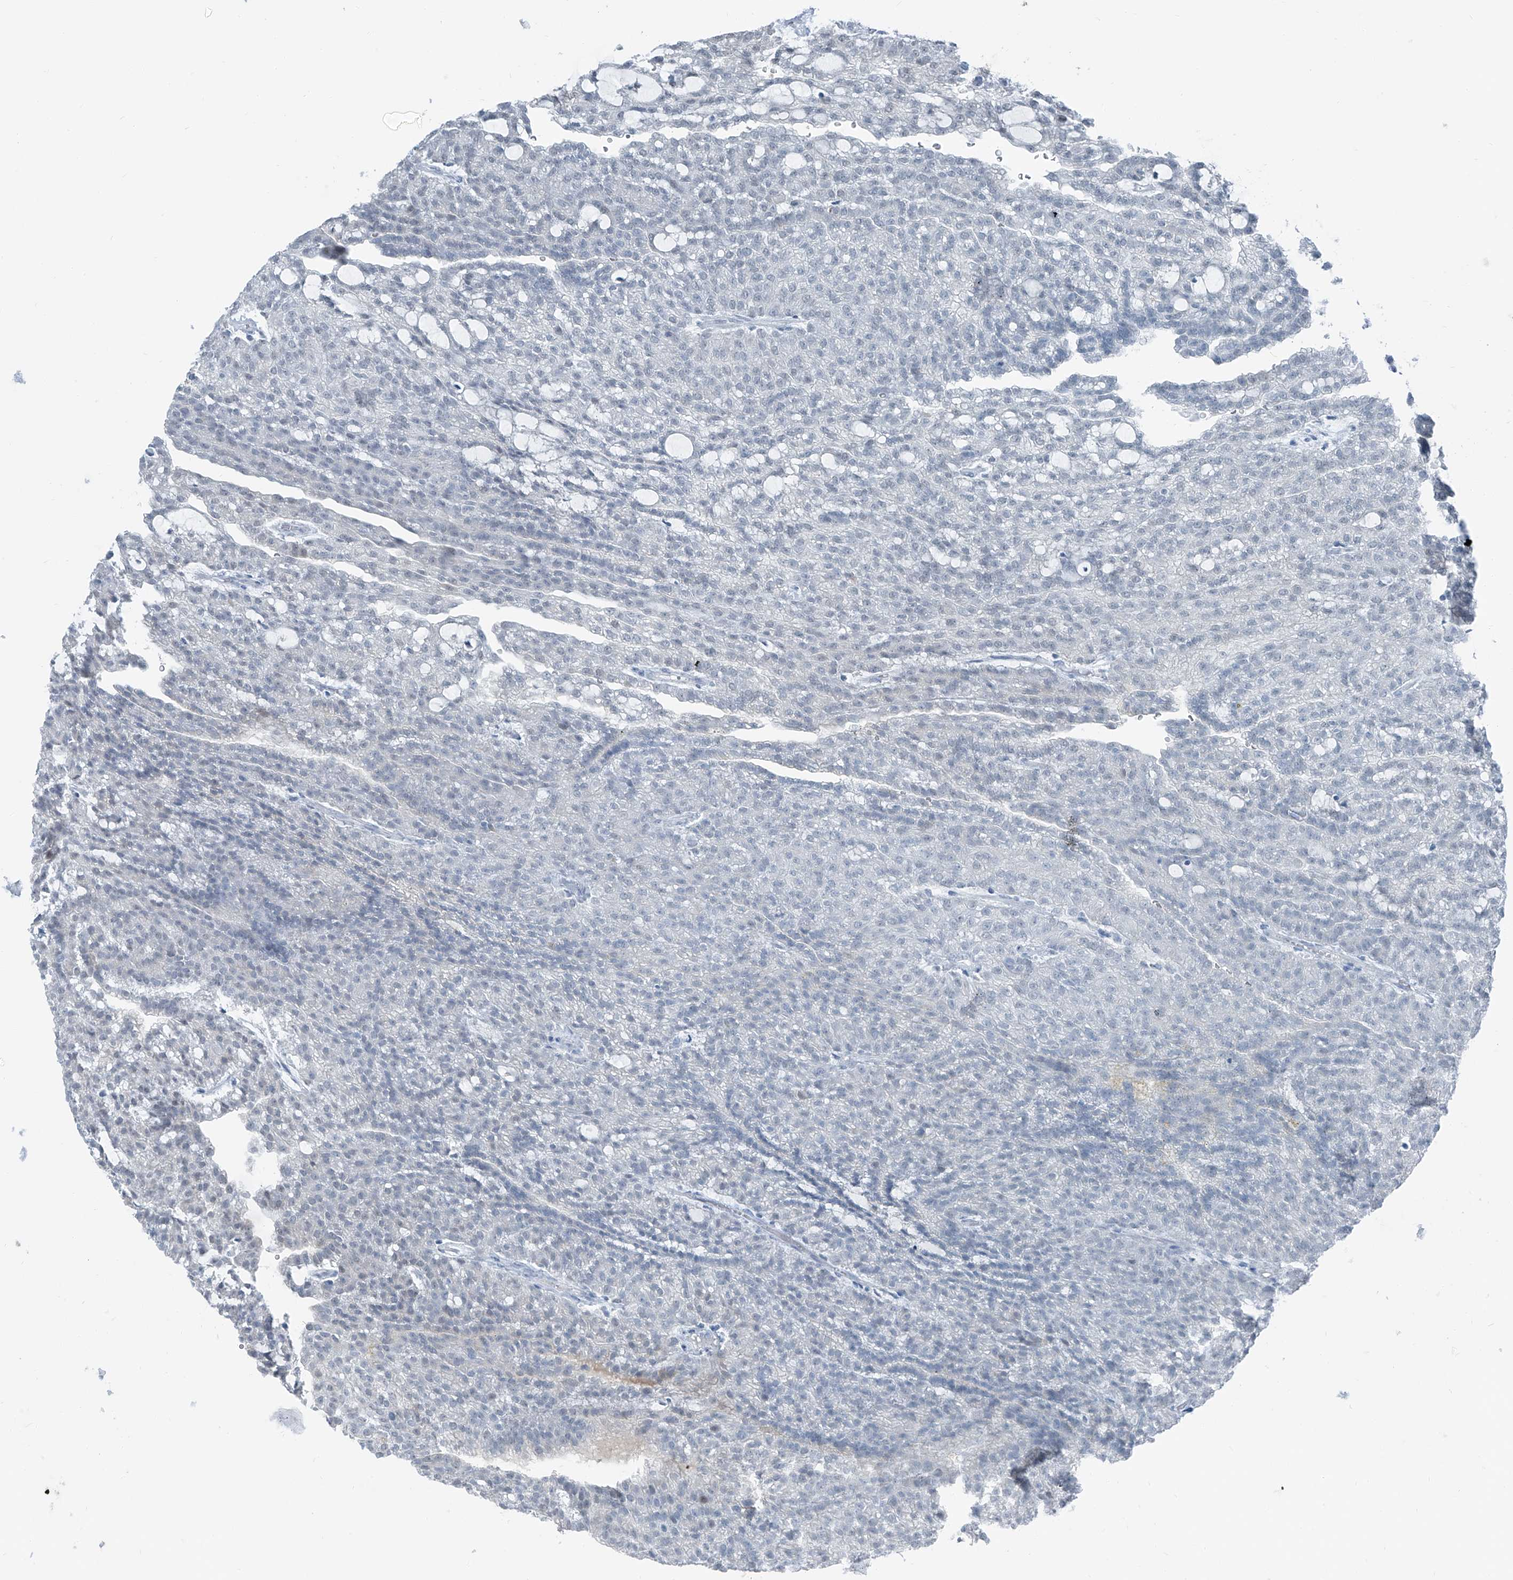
{"staining": {"intensity": "negative", "quantity": "none", "location": "none"}, "tissue": "renal cancer", "cell_type": "Tumor cells", "image_type": "cancer", "snomed": [{"axis": "morphology", "description": "Adenocarcinoma, NOS"}, {"axis": "topography", "description": "Kidney"}], "caption": "Tumor cells show no significant protein positivity in adenocarcinoma (renal).", "gene": "RGN", "patient": {"sex": "male", "age": 63}}